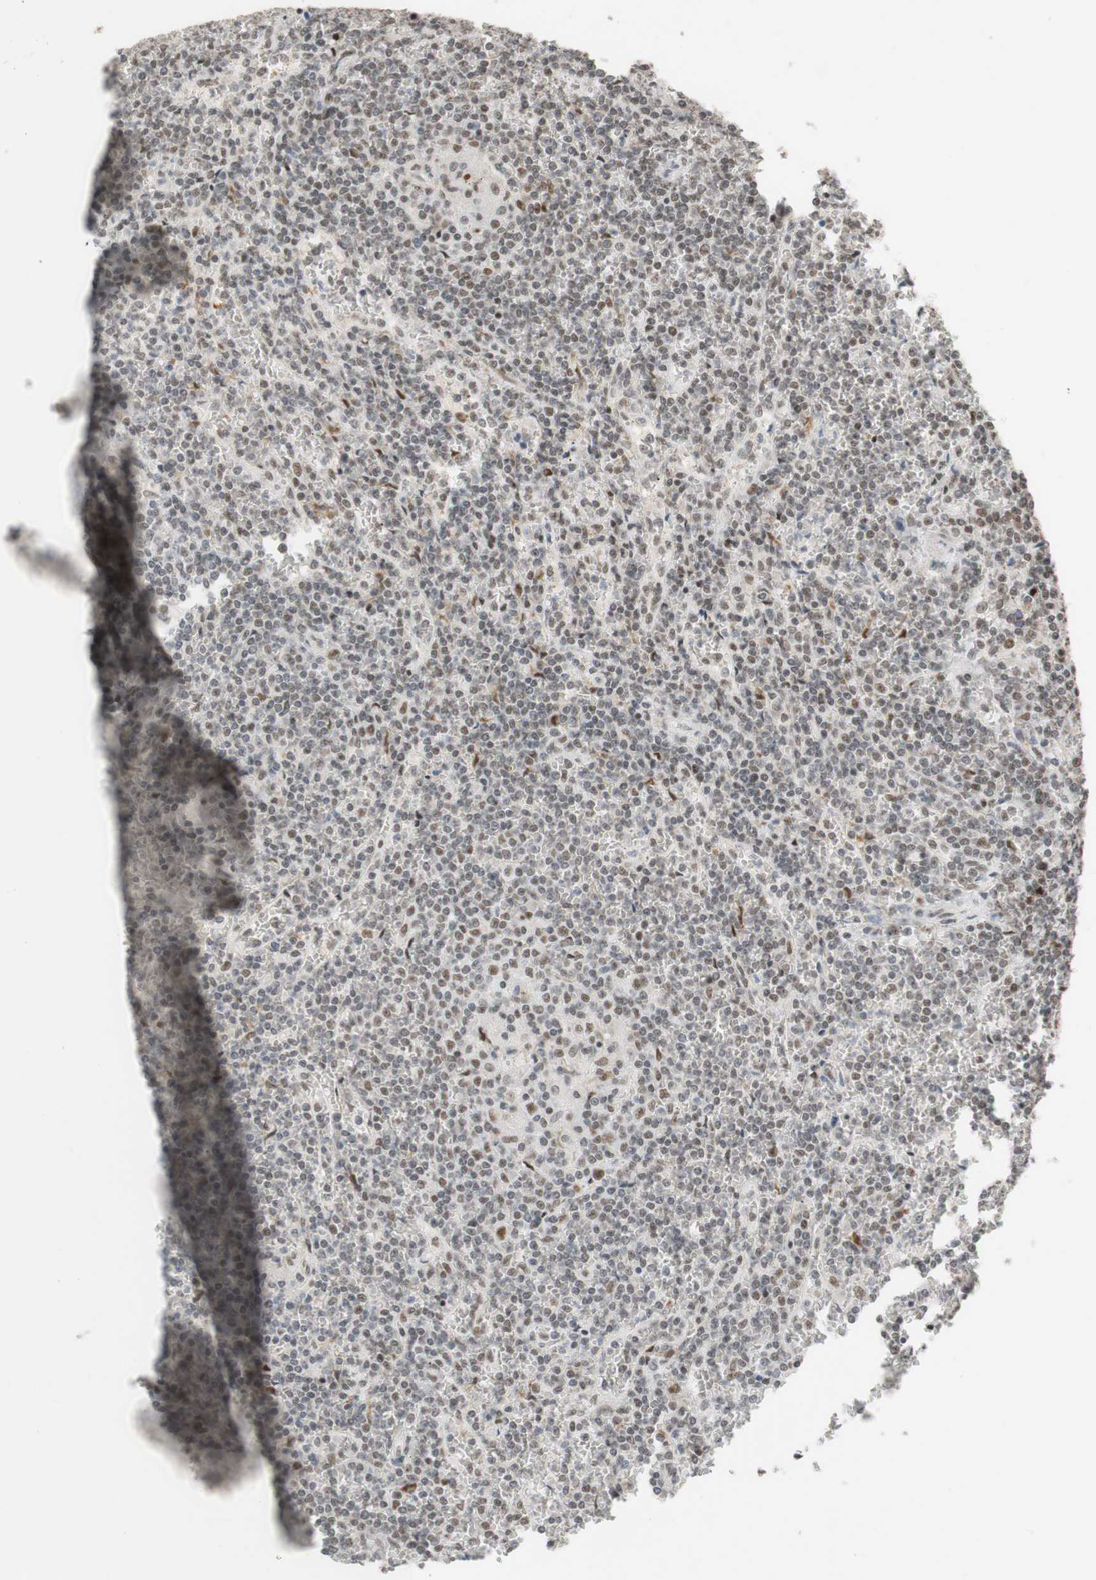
{"staining": {"intensity": "weak", "quantity": "25%-75%", "location": "nuclear"}, "tissue": "lymphoma", "cell_type": "Tumor cells", "image_type": "cancer", "snomed": [{"axis": "morphology", "description": "Malignant lymphoma, non-Hodgkin's type, Low grade"}, {"axis": "topography", "description": "Spleen"}], "caption": "About 25%-75% of tumor cells in human lymphoma reveal weak nuclear protein expression as visualized by brown immunohistochemical staining.", "gene": "SAP18", "patient": {"sex": "female", "age": 19}}